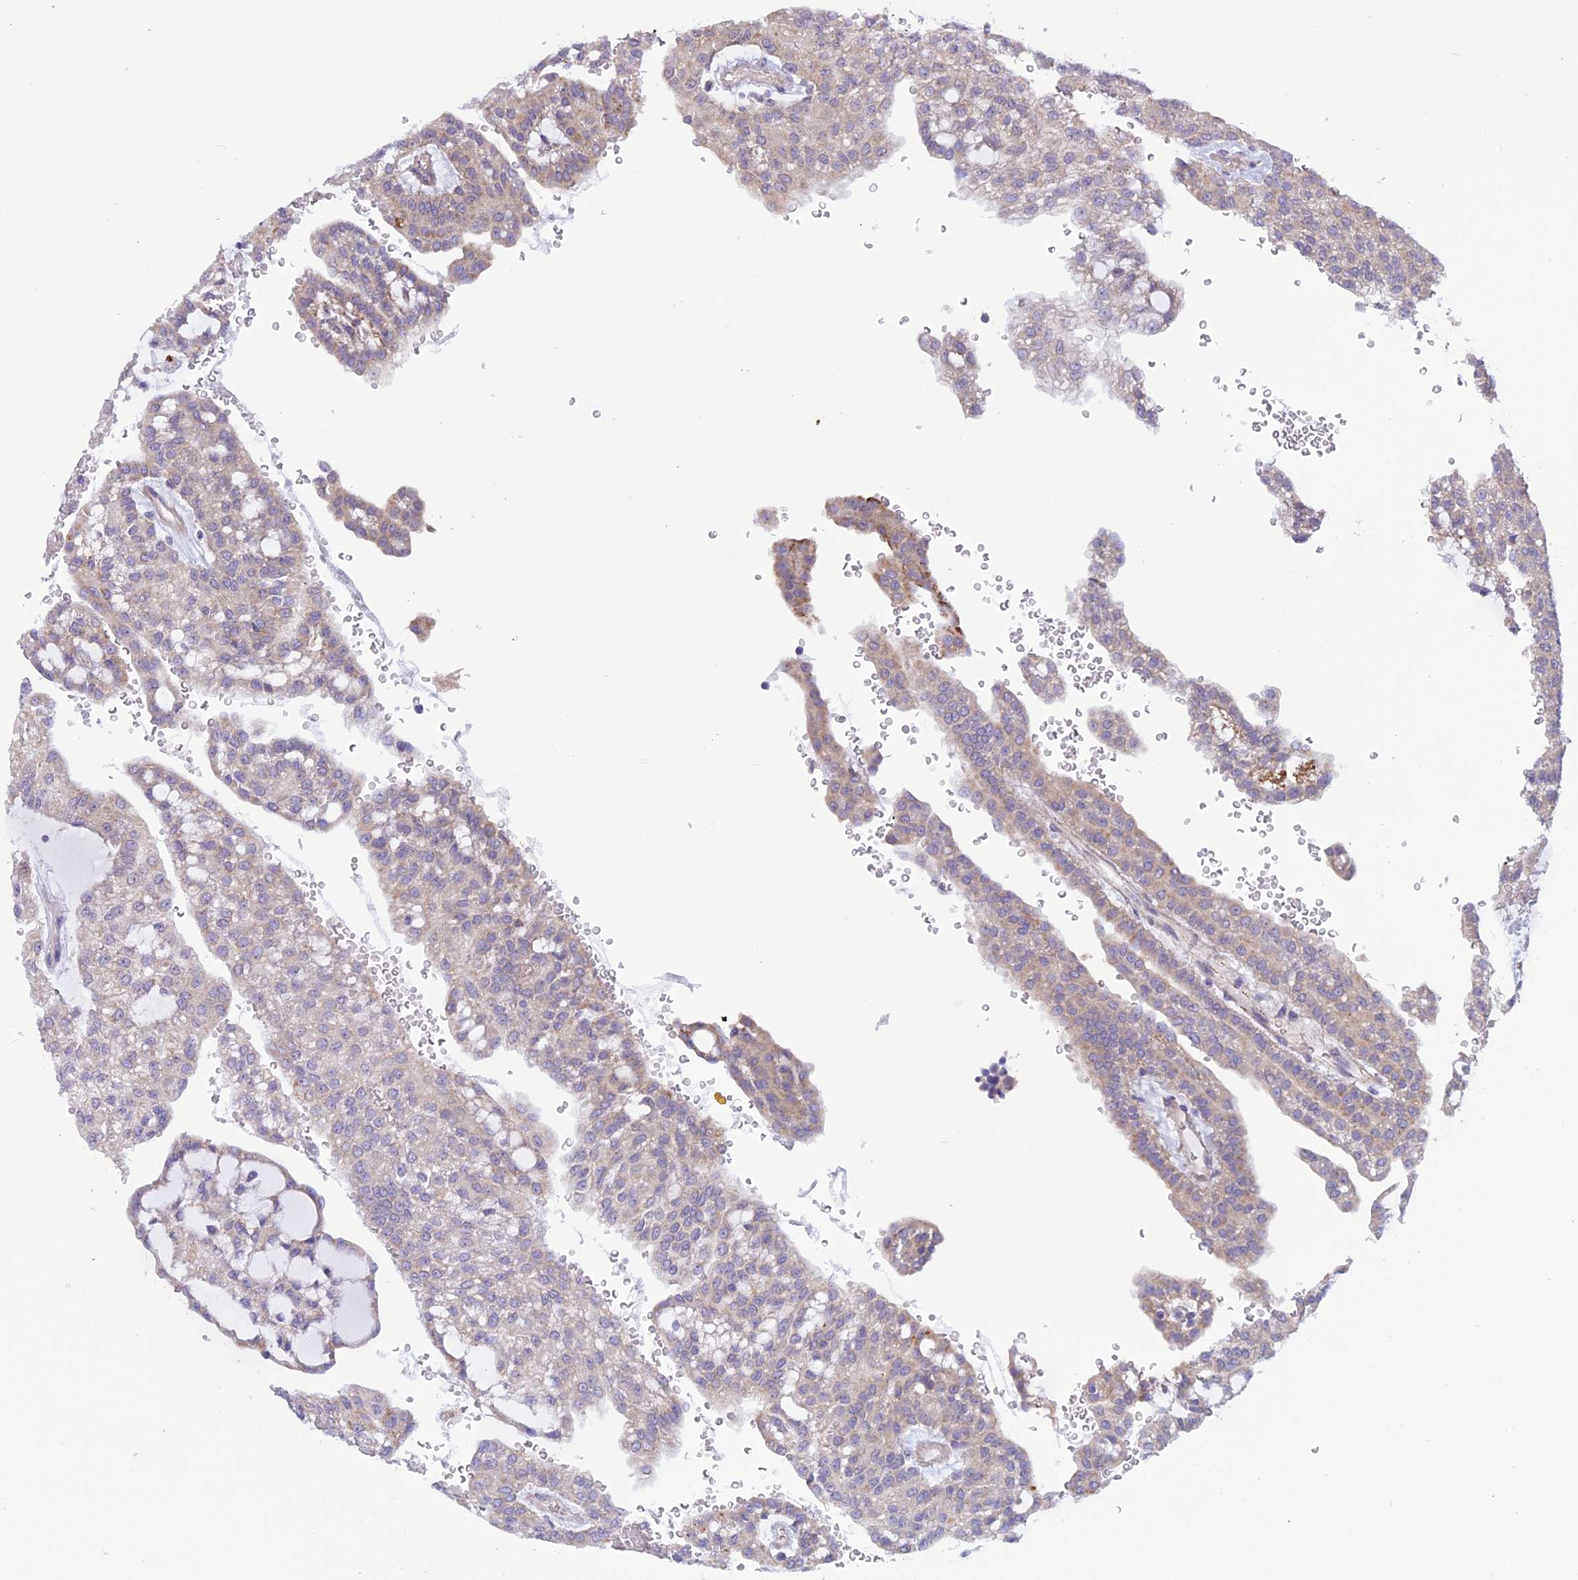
{"staining": {"intensity": "negative", "quantity": "none", "location": "none"}, "tissue": "renal cancer", "cell_type": "Tumor cells", "image_type": "cancer", "snomed": [{"axis": "morphology", "description": "Adenocarcinoma, NOS"}, {"axis": "topography", "description": "Kidney"}], "caption": "Micrograph shows no significant protein positivity in tumor cells of renal cancer (adenocarcinoma).", "gene": "SPHKAP", "patient": {"sex": "male", "age": 63}}